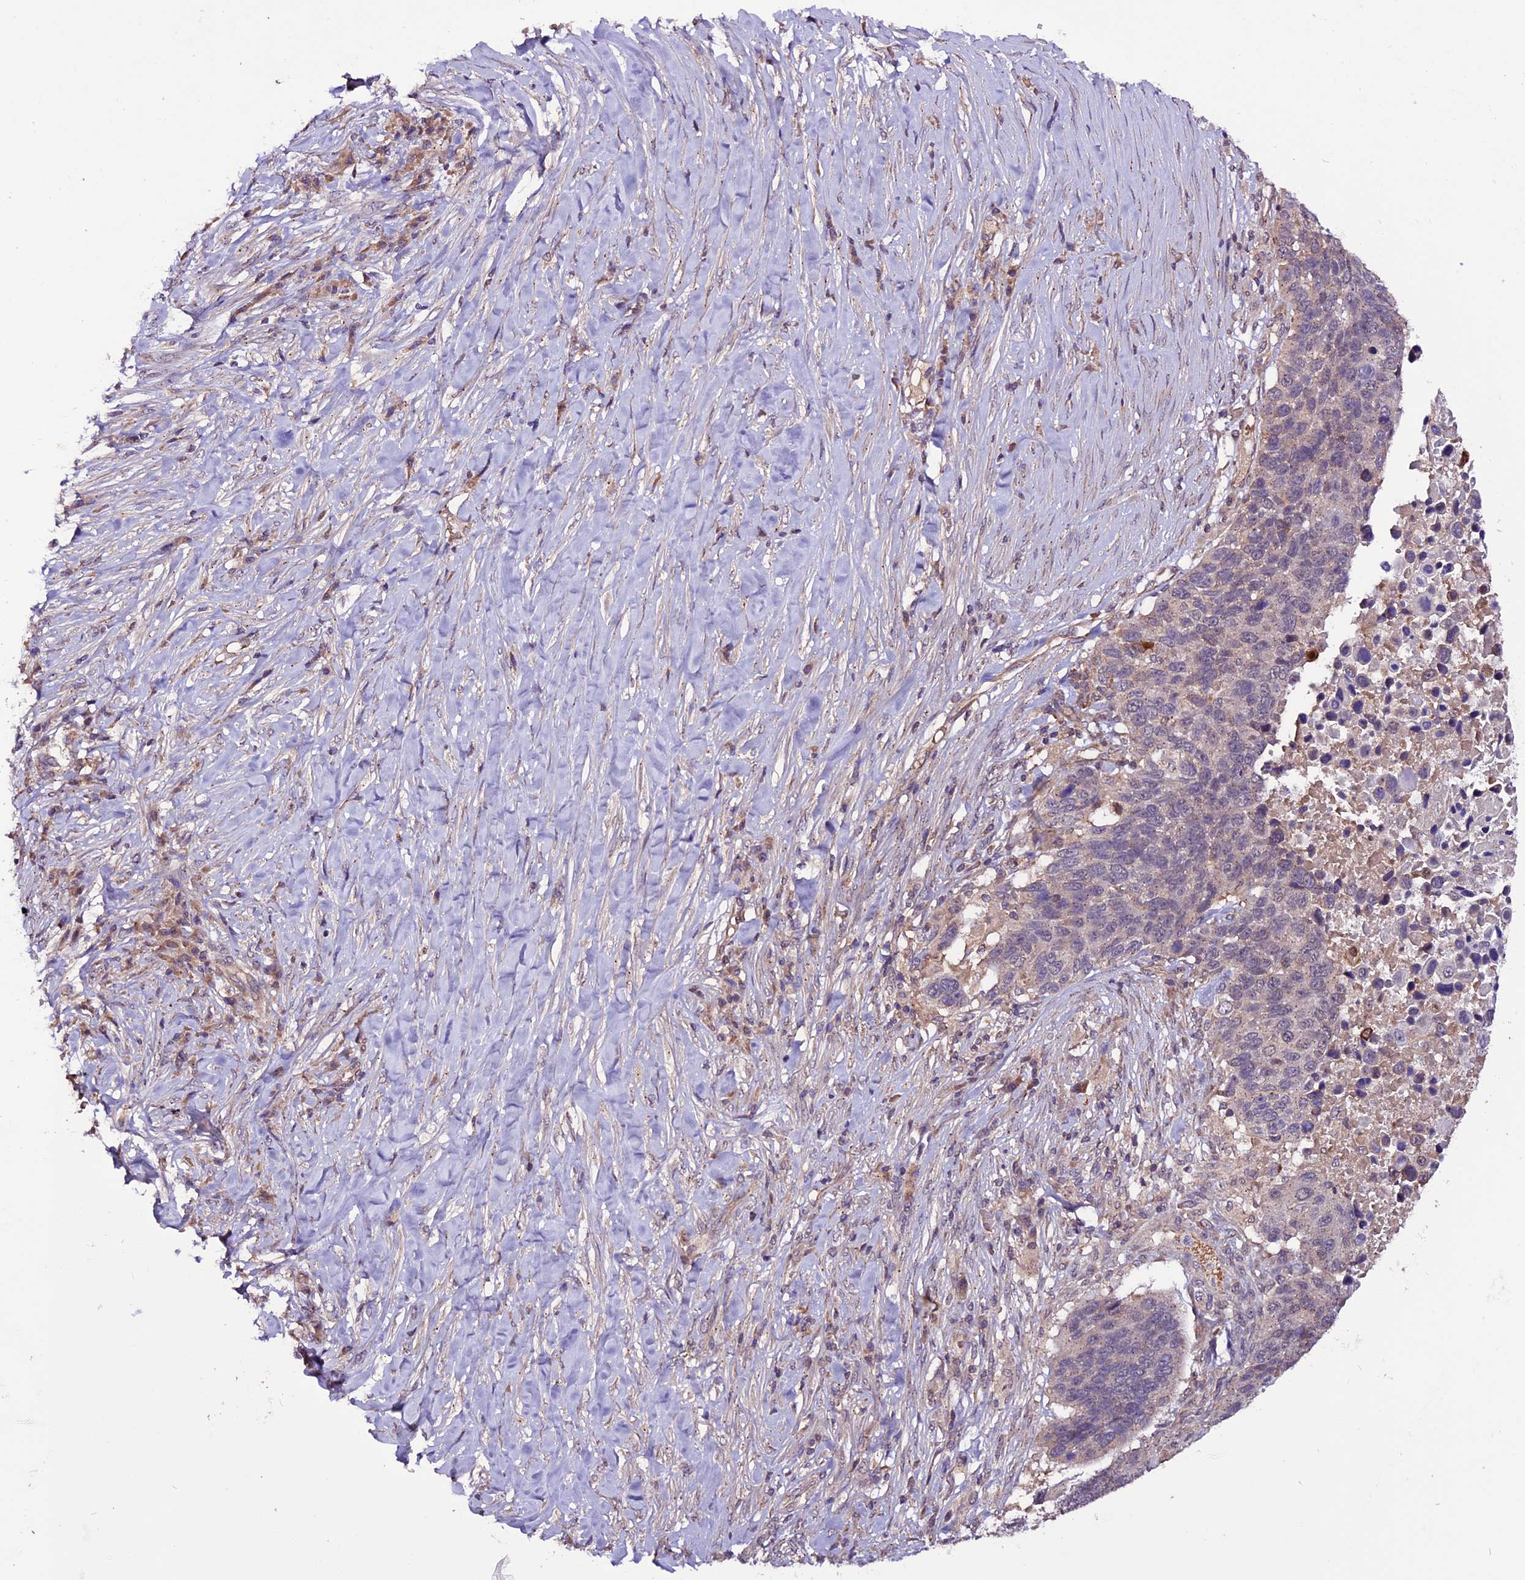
{"staining": {"intensity": "negative", "quantity": "none", "location": "none"}, "tissue": "lung cancer", "cell_type": "Tumor cells", "image_type": "cancer", "snomed": [{"axis": "morphology", "description": "Normal tissue, NOS"}, {"axis": "morphology", "description": "Squamous cell carcinoma, NOS"}, {"axis": "topography", "description": "Lymph node"}, {"axis": "topography", "description": "Lung"}], "caption": "High power microscopy photomicrograph of an IHC photomicrograph of squamous cell carcinoma (lung), revealing no significant positivity in tumor cells.", "gene": "RINL", "patient": {"sex": "male", "age": 66}}